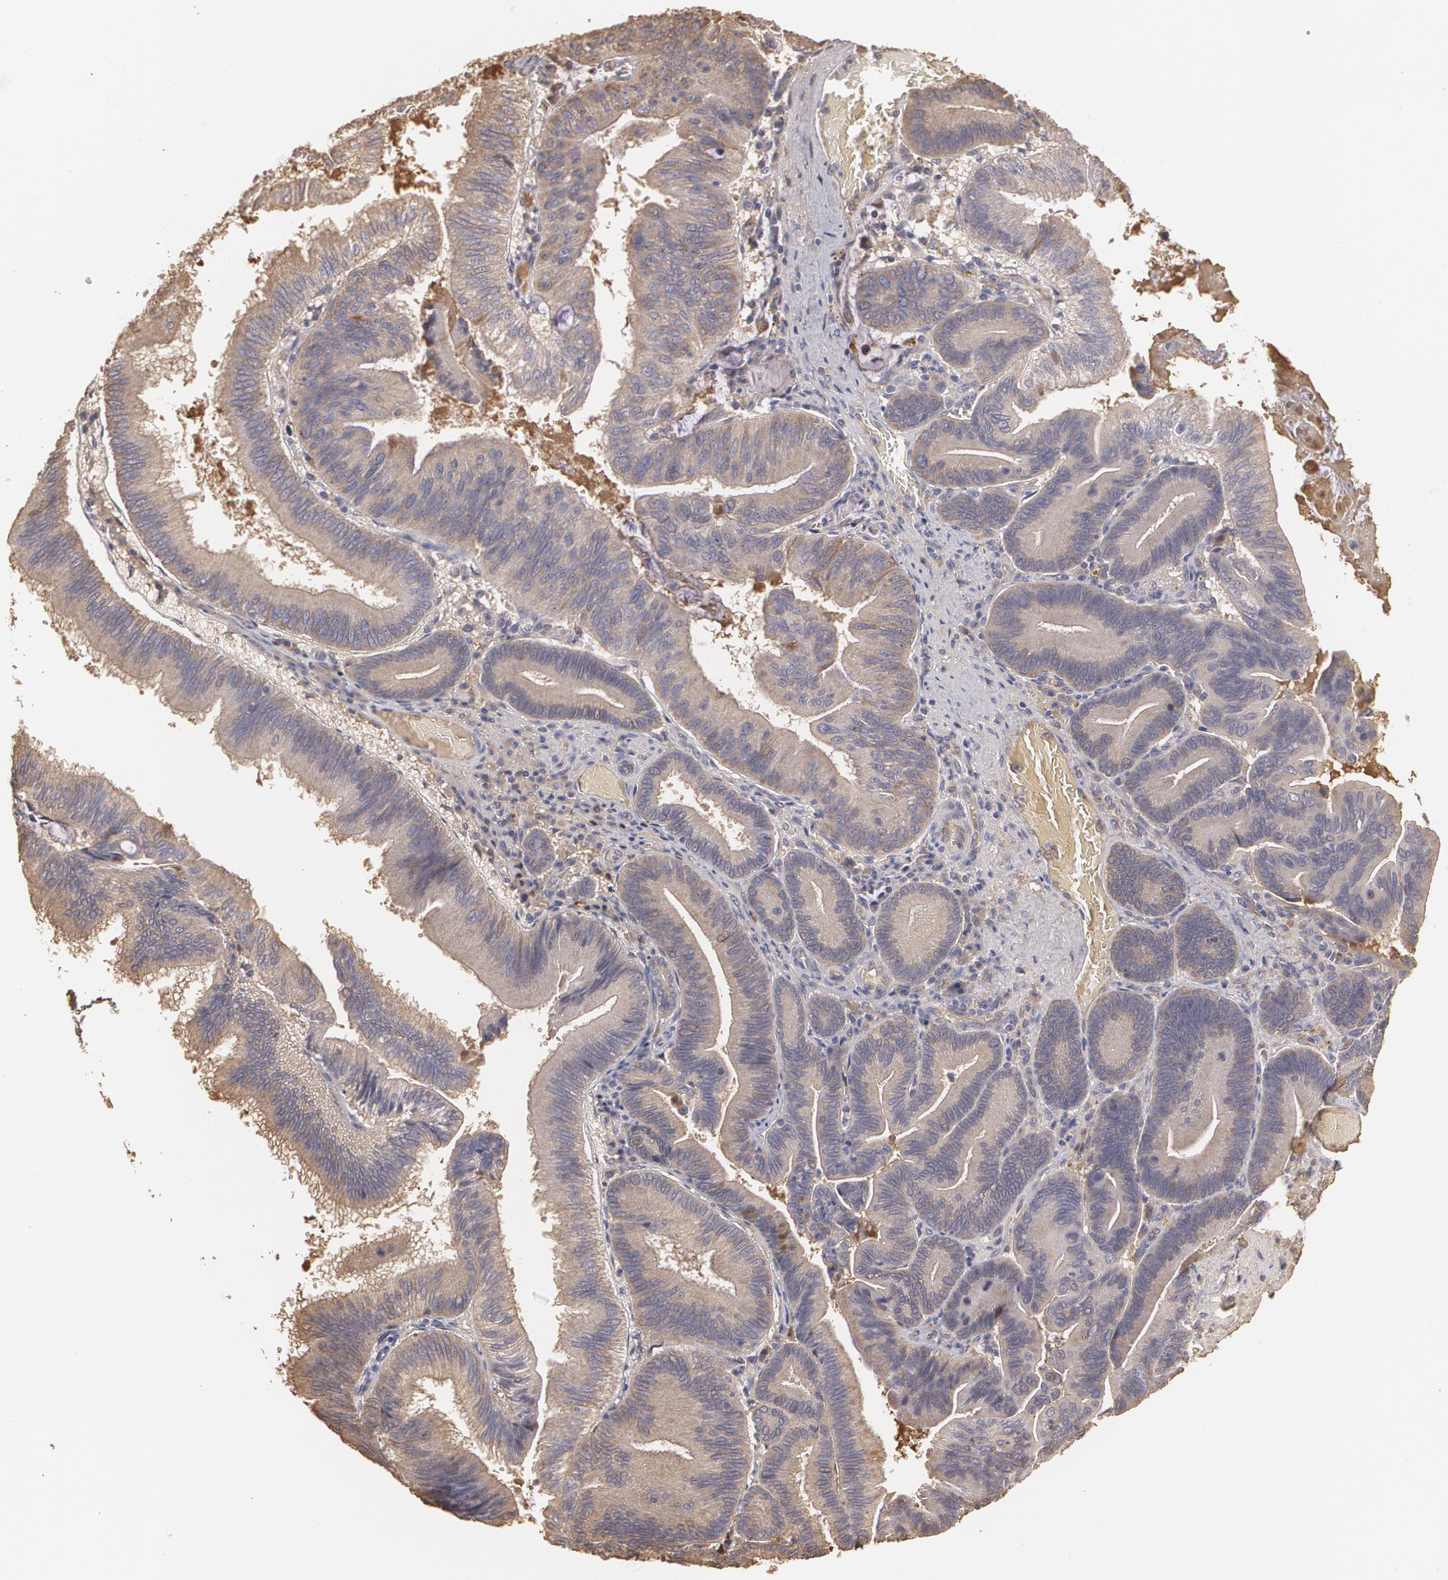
{"staining": {"intensity": "weak", "quantity": ">75%", "location": "cytoplasmic/membranous"}, "tissue": "pancreatic cancer", "cell_type": "Tumor cells", "image_type": "cancer", "snomed": [{"axis": "morphology", "description": "Adenocarcinoma, NOS"}, {"axis": "topography", "description": "Pancreas"}], "caption": "Immunohistochemical staining of pancreatic cancer shows low levels of weak cytoplasmic/membranous protein positivity in approximately >75% of tumor cells.", "gene": "PON1", "patient": {"sex": "male", "age": 82}}